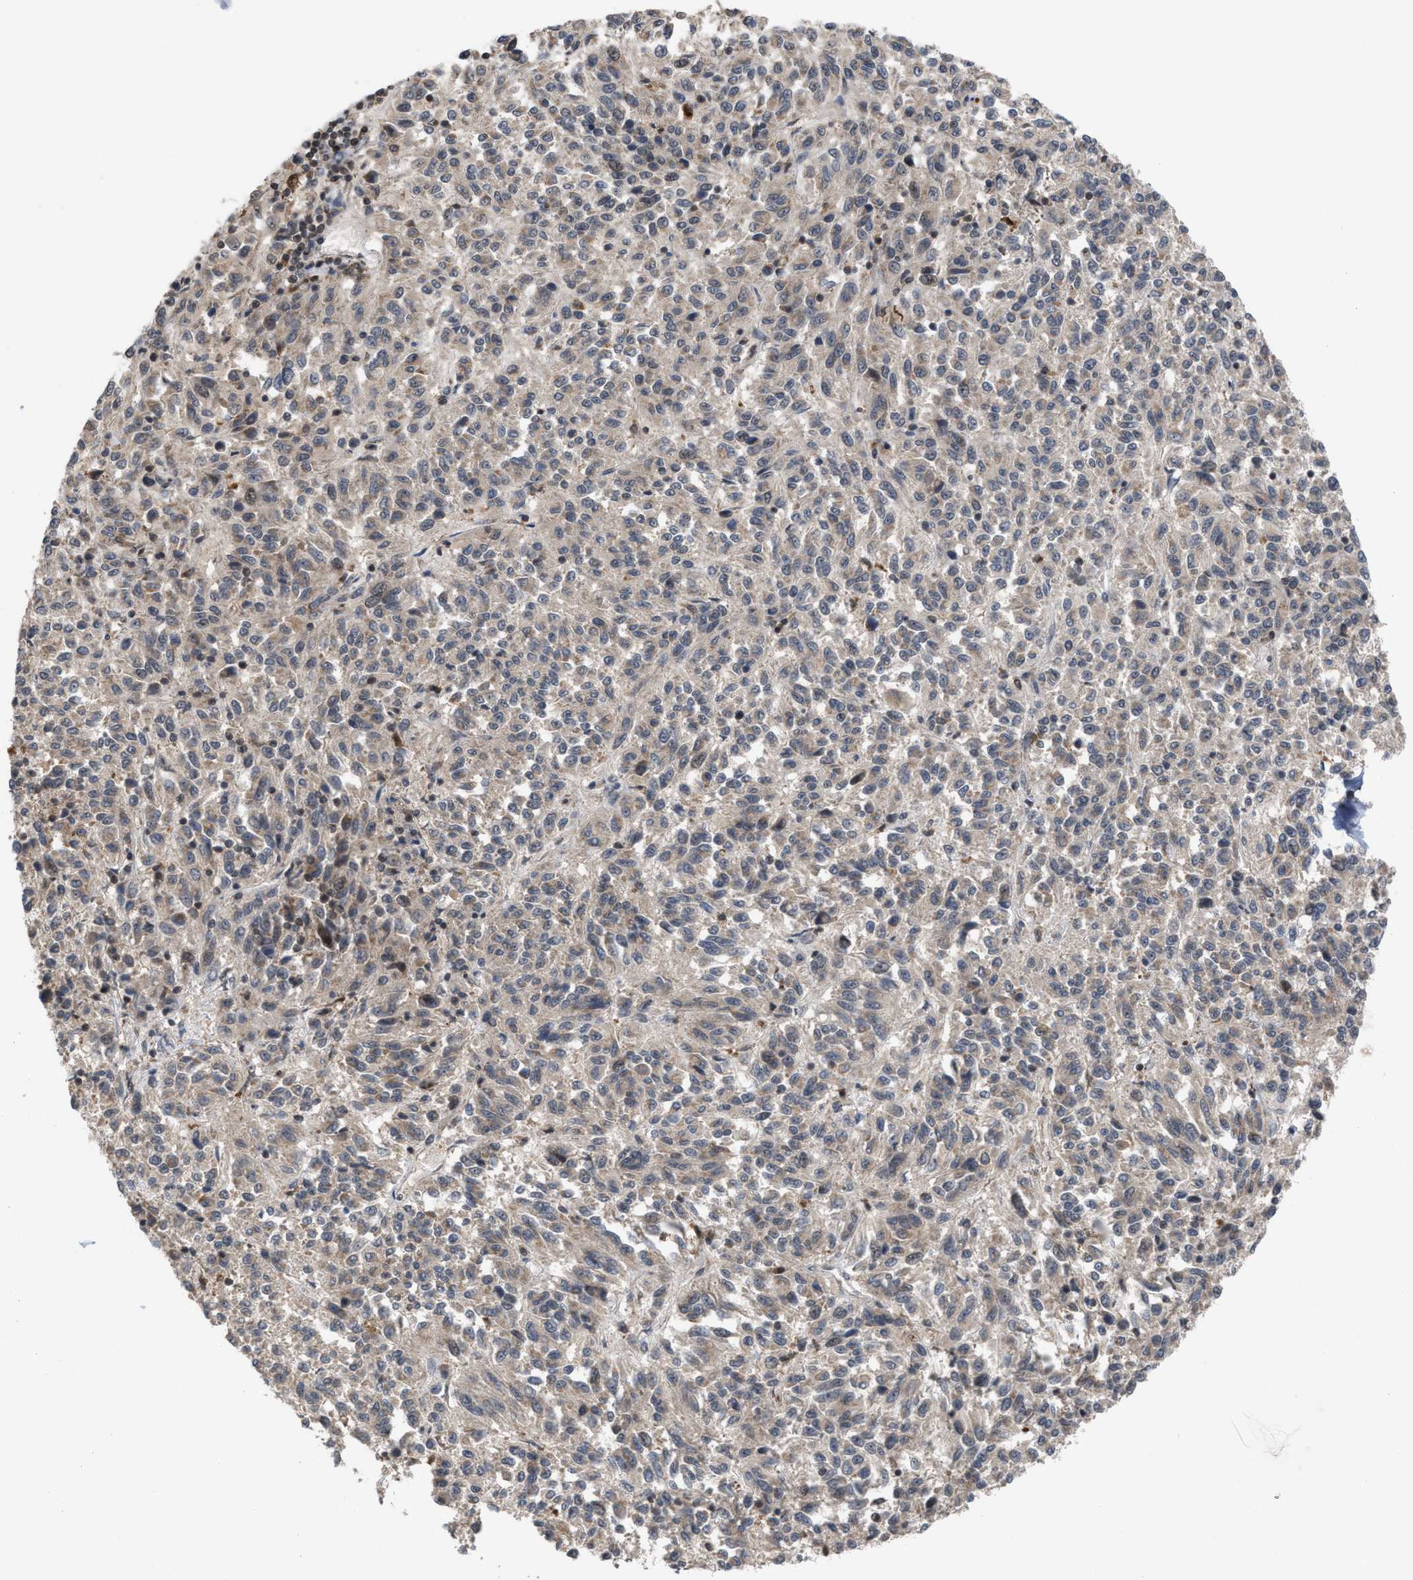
{"staining": {"intensity": "weak", "quantity": "25%-75%", "location": "nuclear"}, "tissue": "melanoma", "cell_type": "Tumor cells", "image_type": "cancer", "snomed": [{"axis": "morphology", "description": "Malignant melanoma, Metastatic site"}, {"axis": "topography", "description": "Lung"}], "caption": "An immunohistochemistry photomicrograph of tumor tissue is shown. Protein staining in brown highlights weak nuclear positivity in melanoma within tumor cells.", "gene": "C9orf78", "patient": {"sex": "male", "age": 64}}